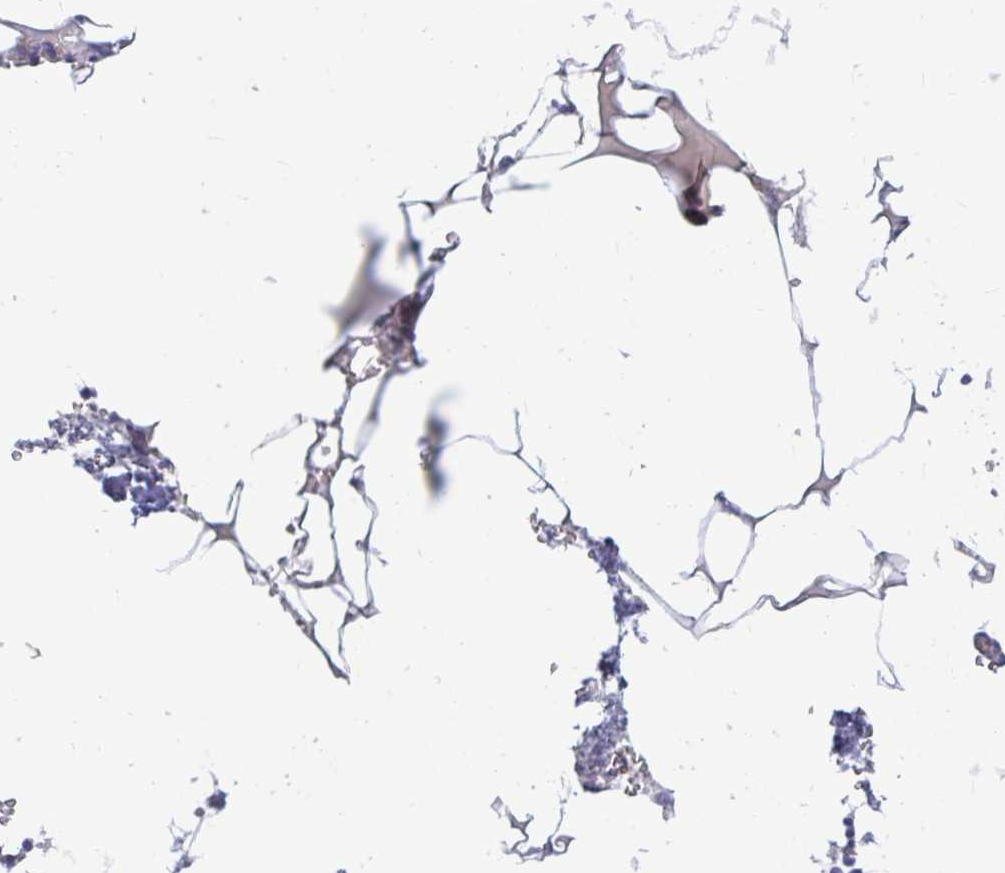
{"staining": {"intensity": "strong", "quantity": "<25%", "location": "cytoplasmic/membranous"}, "tissue": "bone marrow", "cell_type": "Hematopoietic cells", "image_type": "normal", "snomed": [{"axis": "morphology", "description": "Normal tissue, NOS"}, {"axis": "topography", "description": "Bone marrow"}], "caption": "Immunohistochemistry (IHC) (DAB) staining of unremarkable bone marrow shows strong cytoplasmic/membranous protein positivity in approximately <25% of hematopoietic cells. Nuclei are stained in blue.", "gene": "OR10R2", "patient": {"sex": "male", "age": 54}}